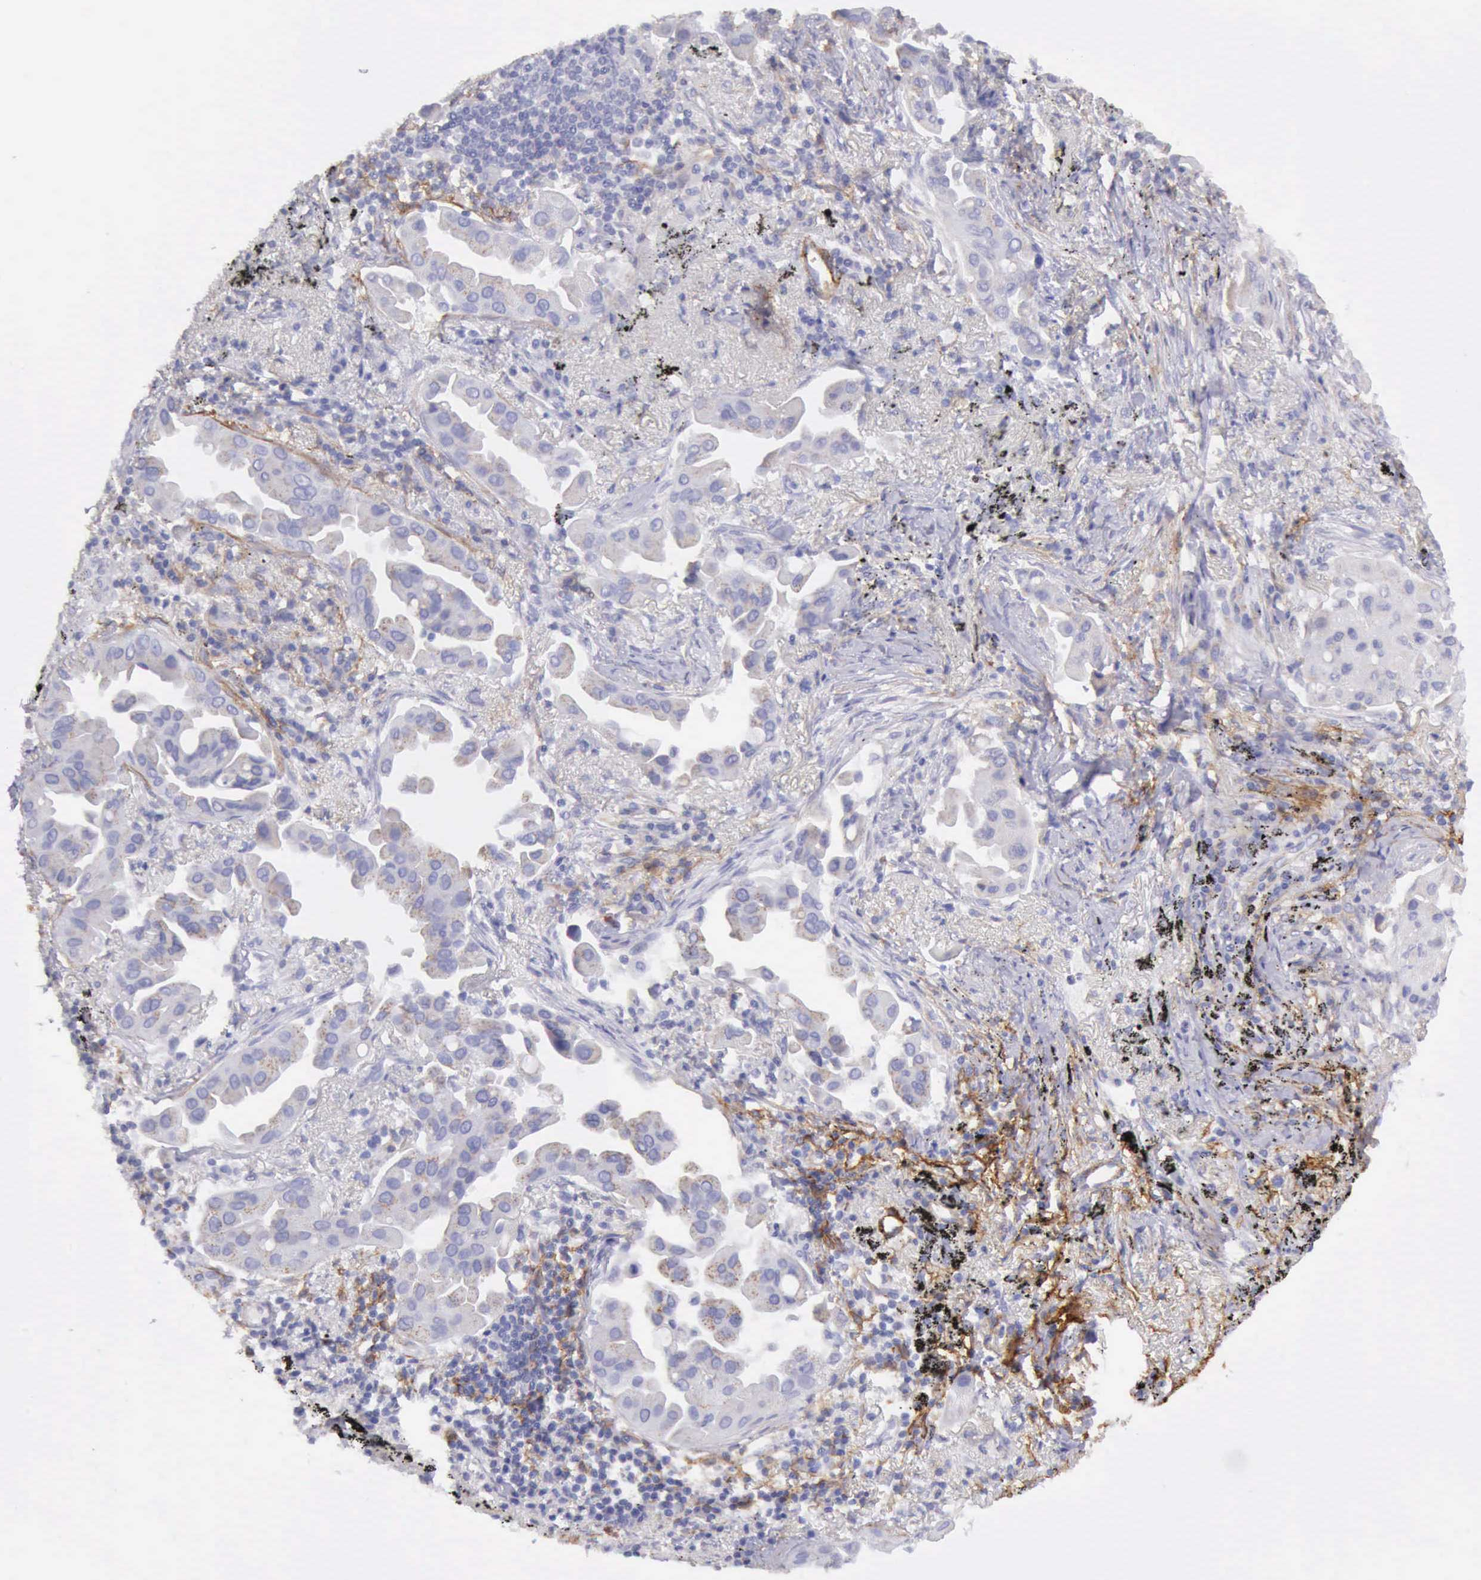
{"staining": {"intensity": "negative", "quantity": "none", "location": "none"}, "tissue": "lung cancer", "cell_type": "Tumor cells", "image_type": "cancer", "snomed": [{"axis": "morphology", "description": "Adenocarcinoma, NOS"}, {"axis": "topography", "description": "Lung"}], "caption": "The immunohistochemistry (IHC) histopathology image has no significant staining in tumor cells of lung cancer tissue. (IHC, brightfield microscopy, high magnification).", "gene": "AOC3", "patient": {"sex": "male", "age": 68}}